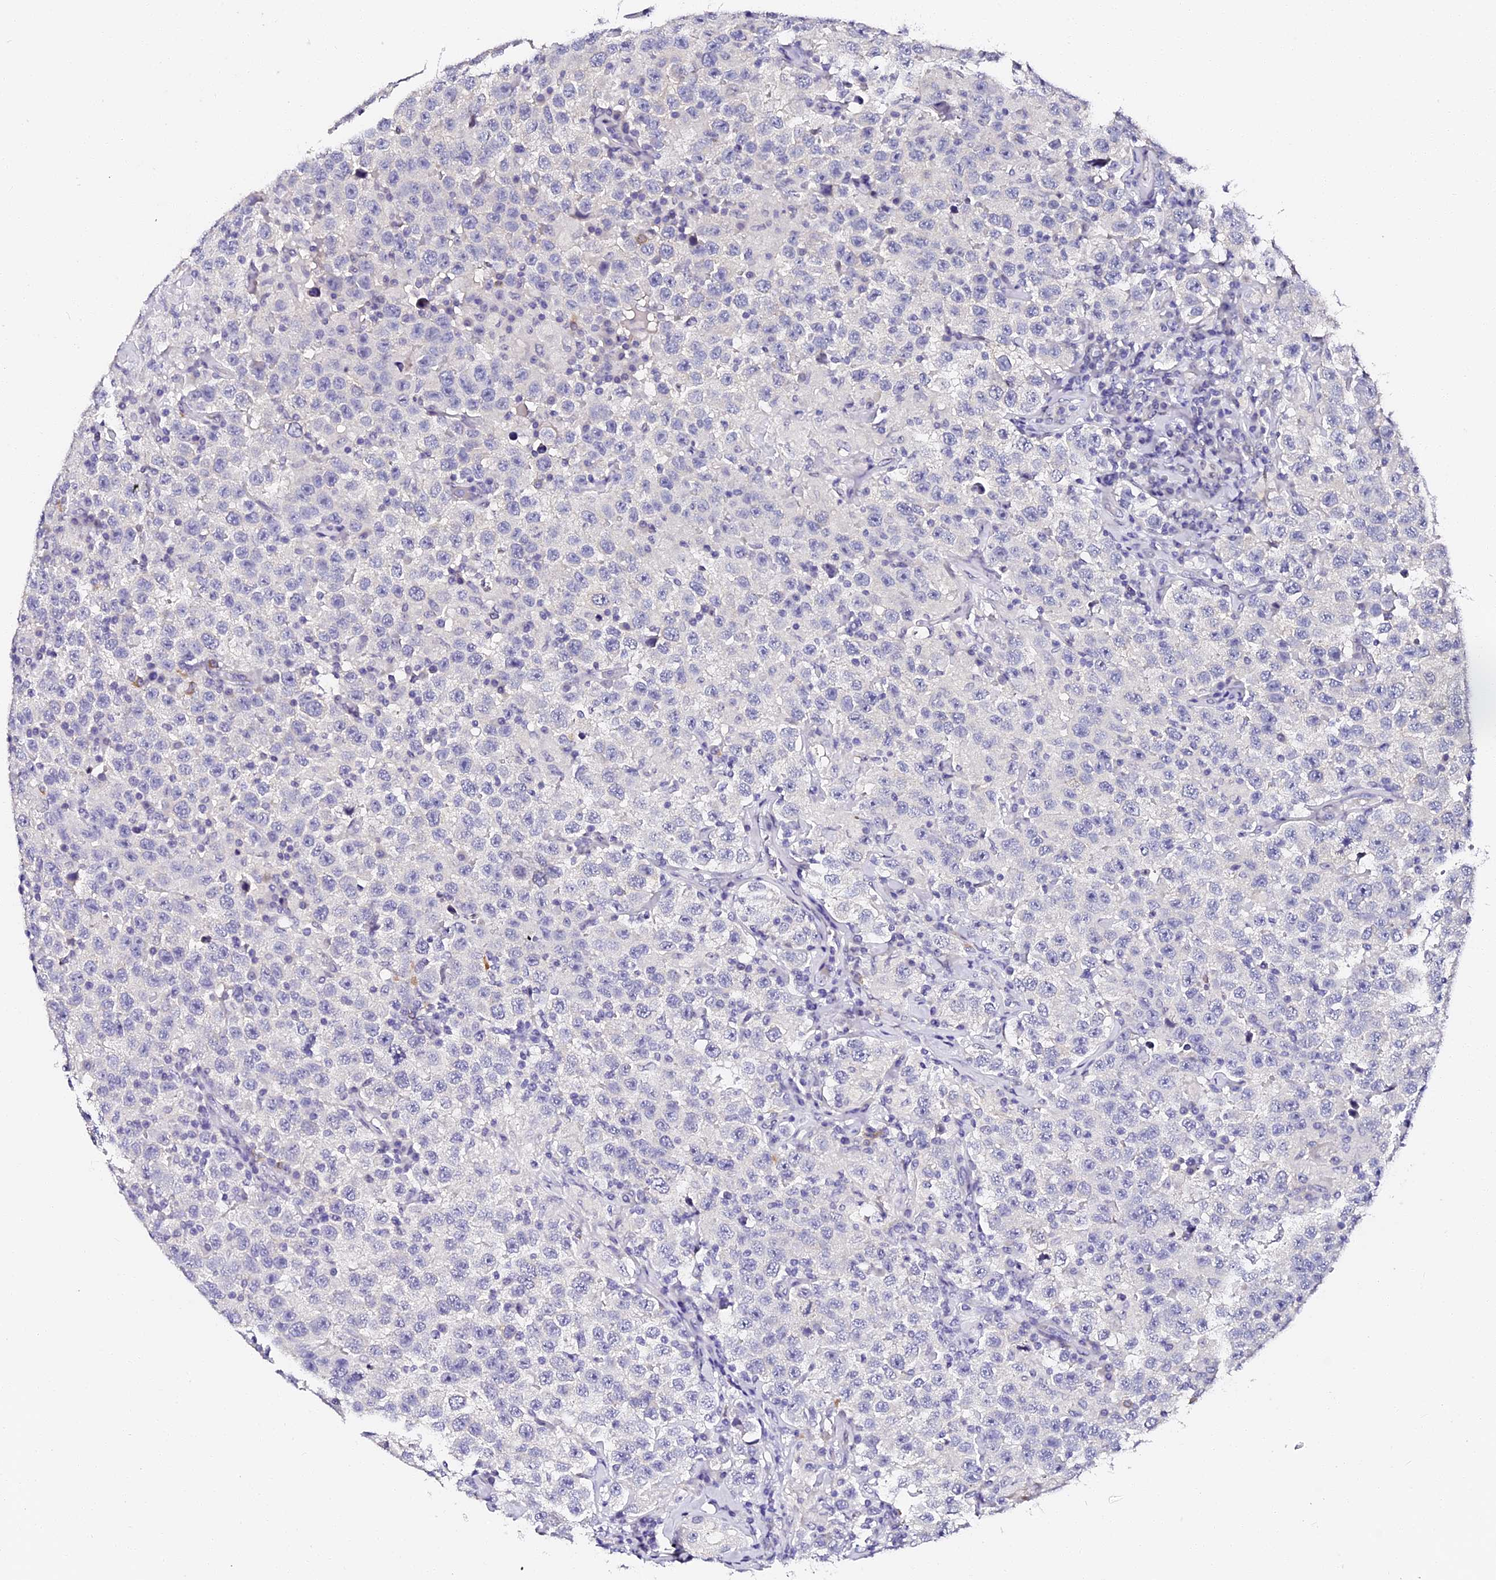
{"staining": {"intensity": "negative", "quantity": "none", "location": "none"}, "tissue": "testis cancer", "cell_type": "Tumor cells", "image_type": "cancer", "snomed": [{"axis": "morphology", "description": "Seminoma, NOS"}, {"axis": "topography", "description": "Testis"}], "caption": "An immunohistochemistry image of seminoma (testis) is shown. There is no staining in tumor cells of seminoma (testis).", "gene": "VPS33B", "patient": {"sex": "male", "age": 41}}